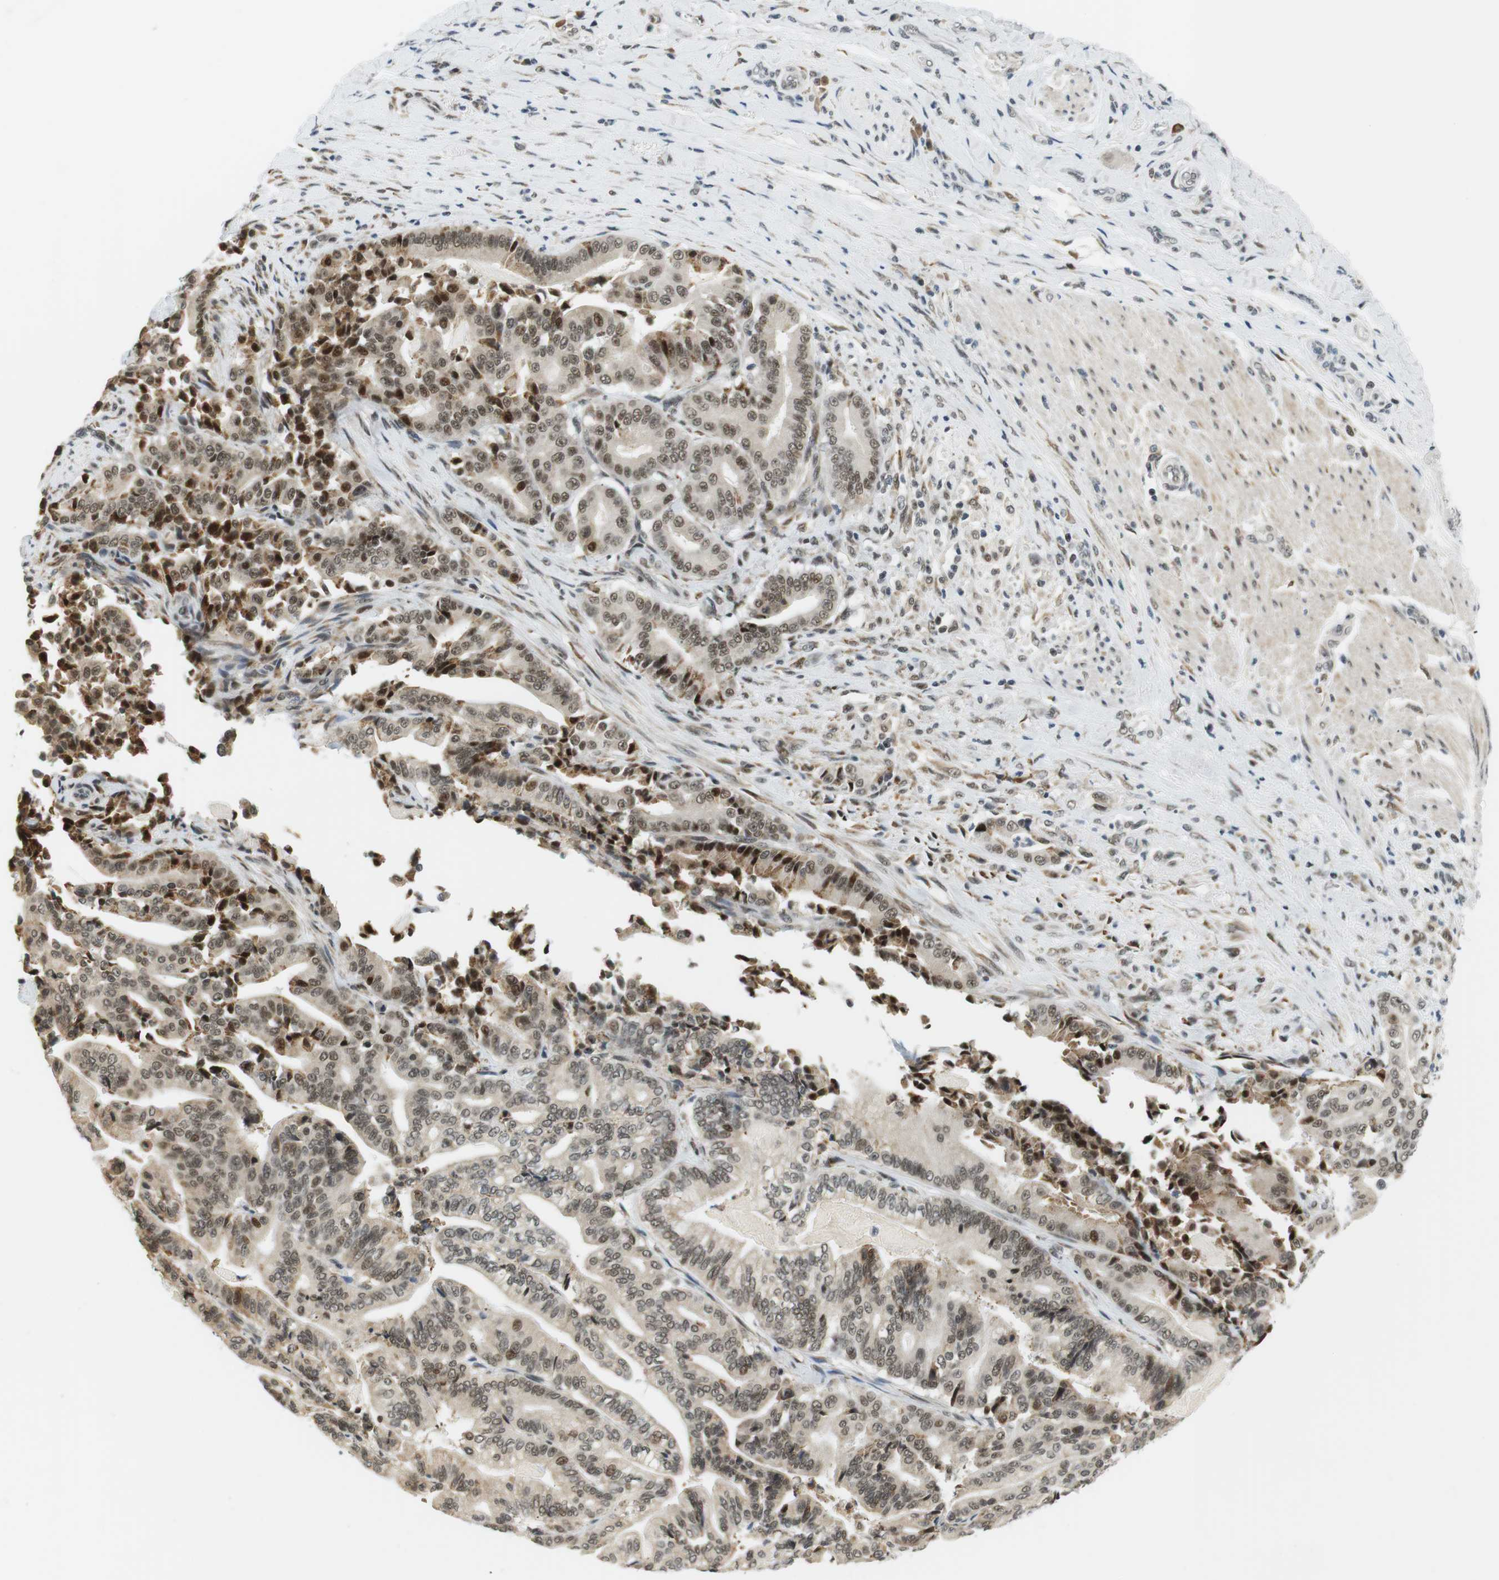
{"staining": {"intensity": "moderate", "quantity": "25%-75%", "location": "nuclear"}, "tissue": "pancreatic cancer", "cell_type": "Tumor cells", "image_type": "cancer", "snomed": [{"axis": "morphology", "description": "Normal tissue, NOS"}, {"axis": "morphology", "description": "Adenocarcinoma, NOS"}, {"axis": "topography", "description": "Pancreas"}], "caption": "Protein staining displays moderate nuclear positivity in about 25%-75% of tumor cells in pancreatic cancer (adenocarcinoma).", "gene": "RNF38", "patient": {"sex": "male", "age": 63}}